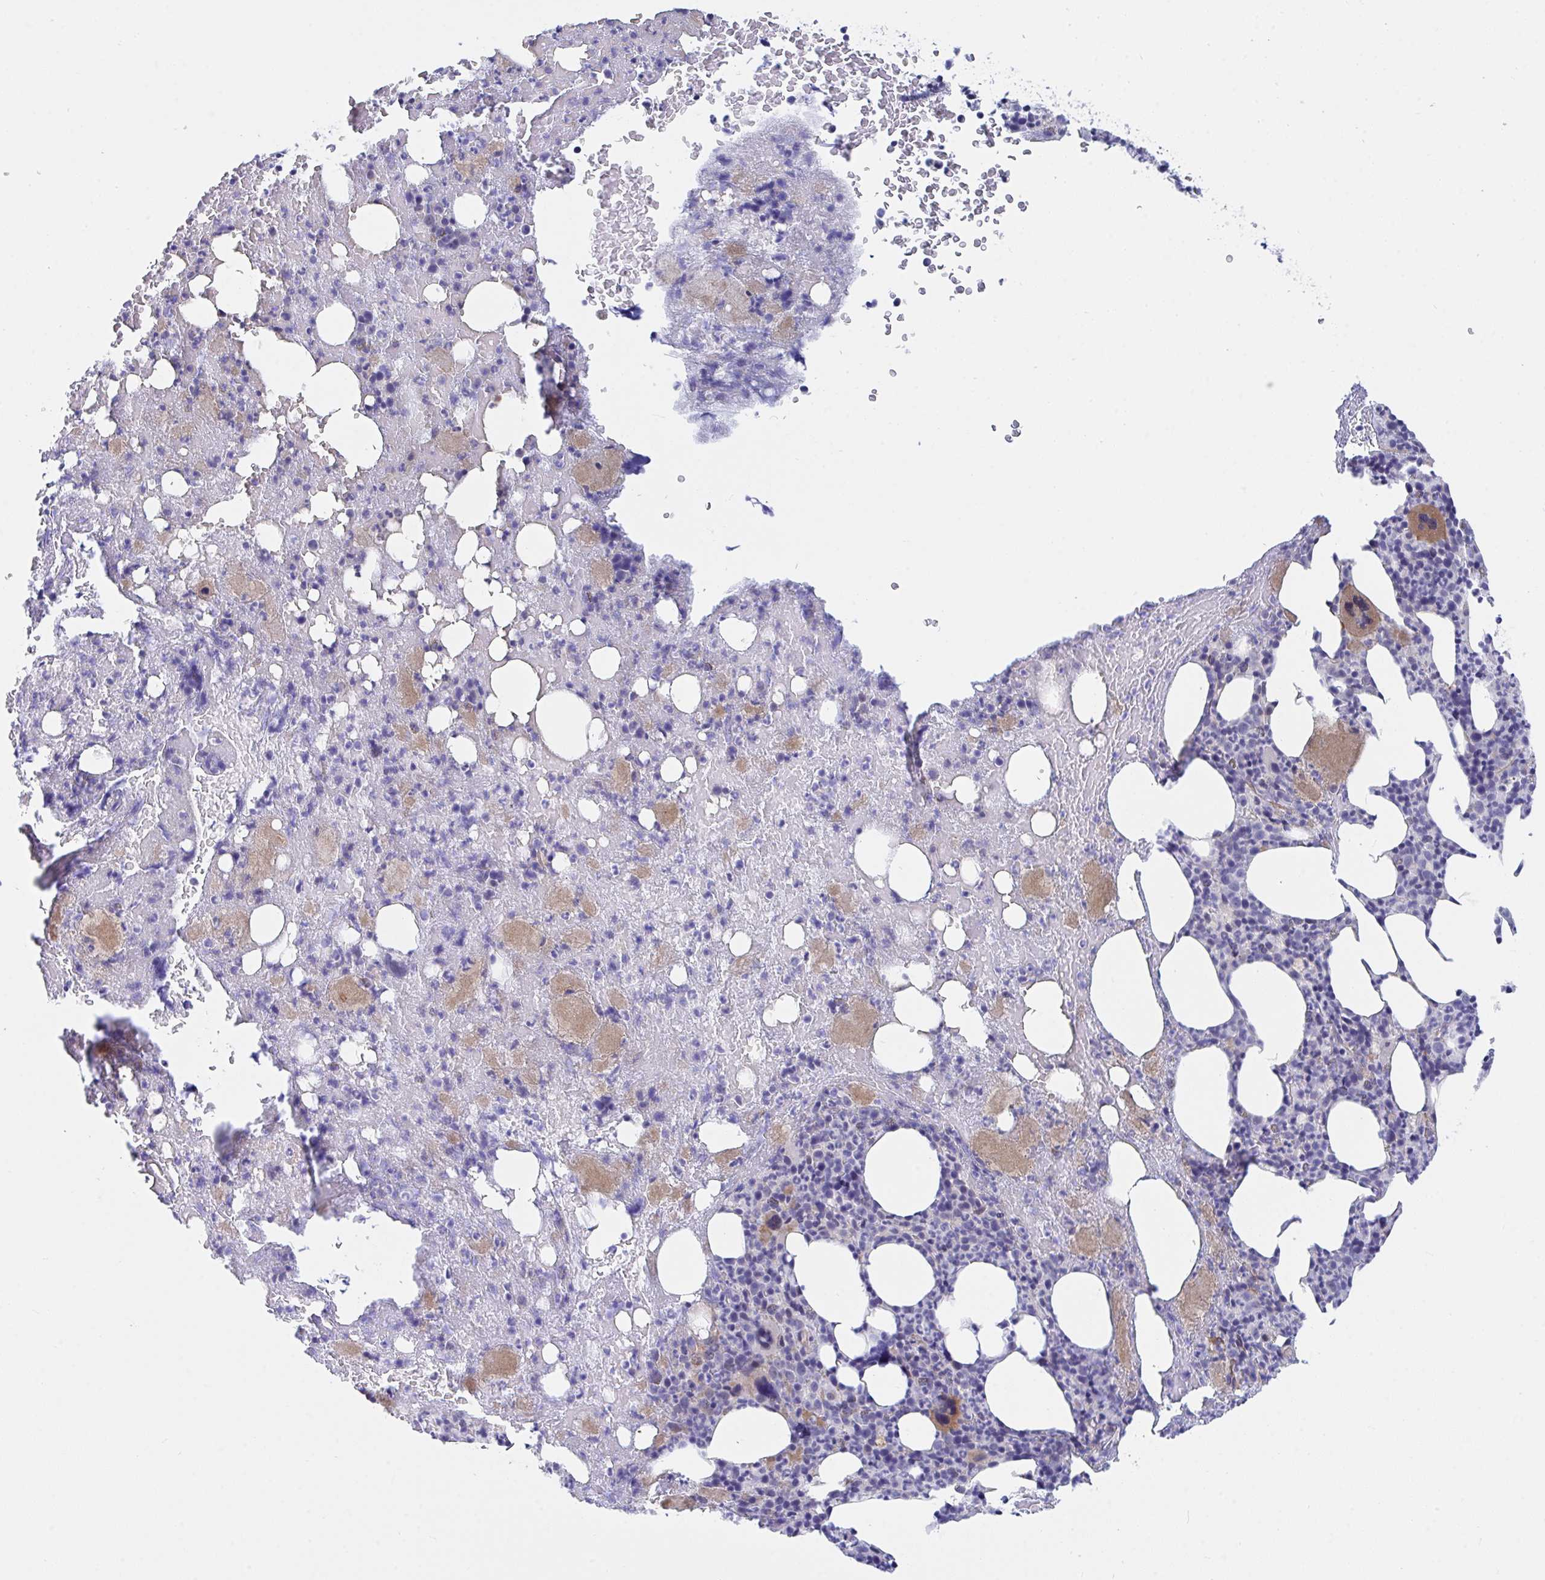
{"staining": {"intensity": "moderate", "quantity": "<25%", "location": "cytoplasmic/membranous,nuclear"}, "tissue": "bone marrow", "cell_type": "Hematopoietic cells", "image_type": "normal", "snomed": [{"axis": "morphology", "description": "Normal tissue, NOS"}, {"axis": "topography", "description": "Bone marrow"}], "caption": "This is a histology image of IHC staining of unremarkable bone marrow, which shows moderate expression in the cytoplasmic/membranous,nuclear of hematopoietic cells.", "gene": "DAOA", "patient": {"sex": "female", "age": 59}}